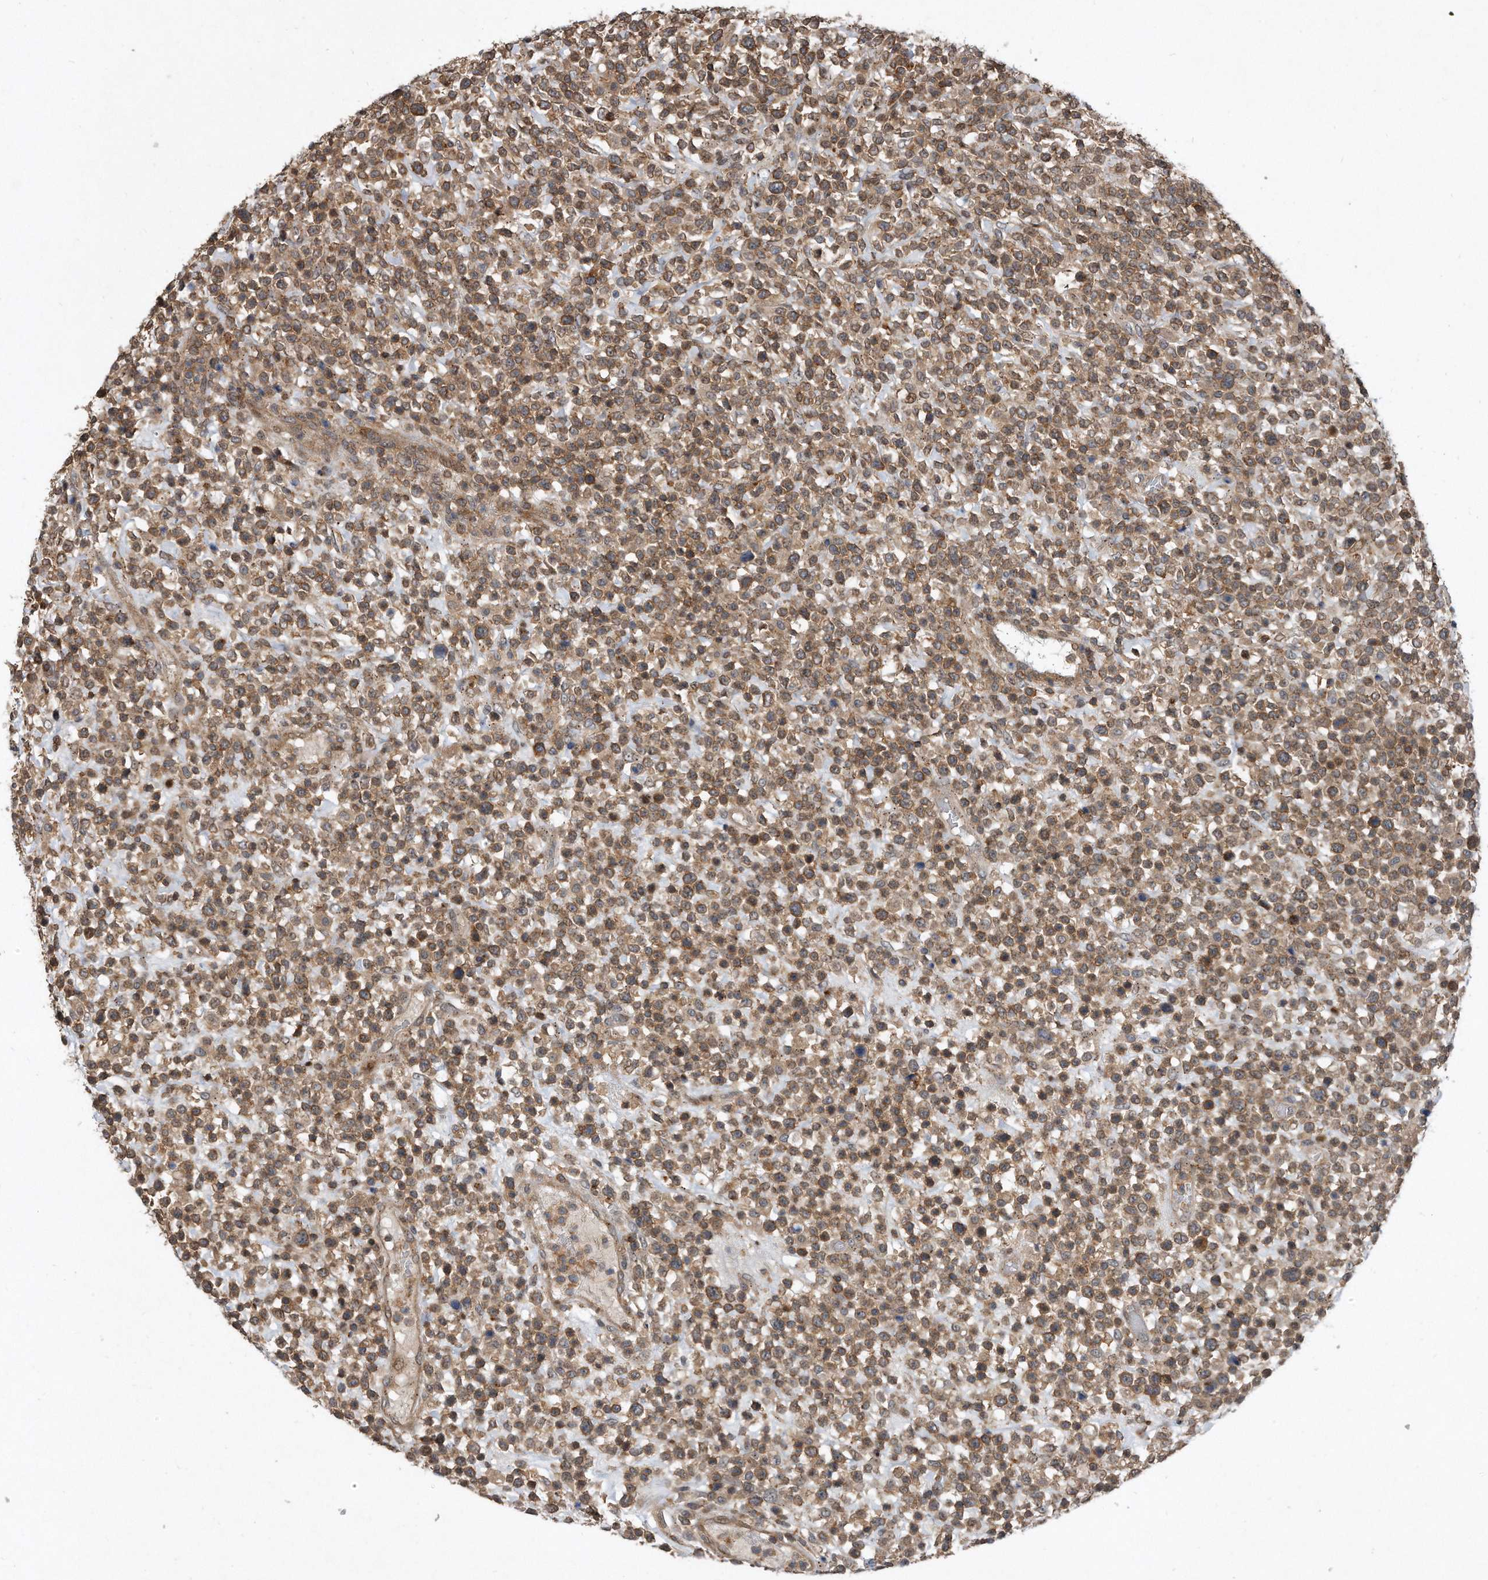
{"staining": {"intensity": "moderate", "quantity": ">75%", "location": "cytoplasmic/membranous"}, "tissue": "lymphoma", "cell_type": "Tumor cells", "image_type": "cancer", "snomed": [{"axis": "morphology", "description": "Malignant lymphoma, non-Hodgkin's type, High grade"}, {"axis": "topography", "description": "Colon"}], "caption": "Protein analysis of malignant lymphoma, non-Hodgkin's type (high-grade) tissue displays moderate cytoplasmic/membranous positivity in approximately >75% of tumor cells.", "gene": "PGBD2", "patient": {"sex": "female", "age": 53}}